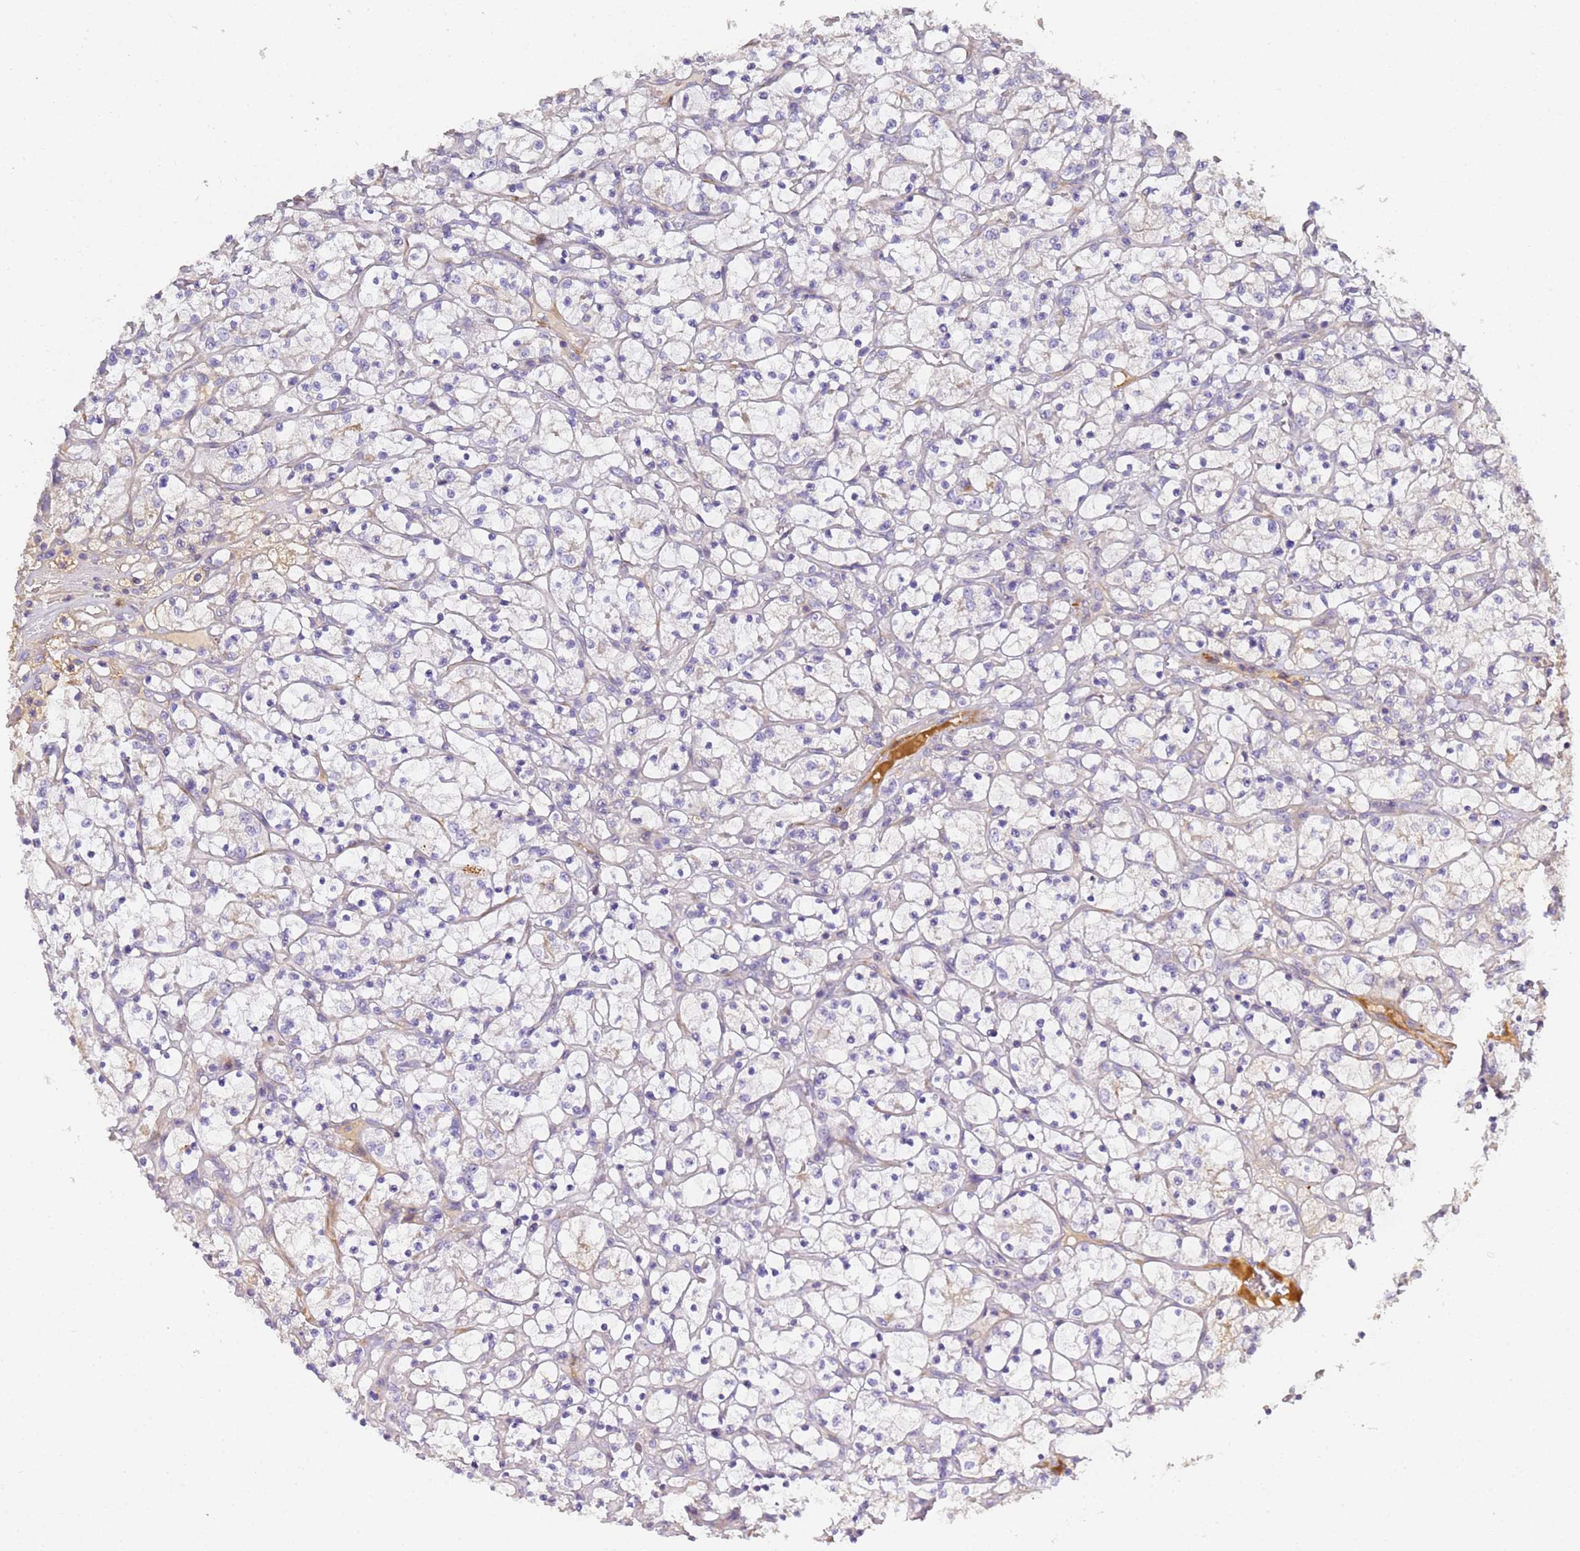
{"staining": {"intensity": "negative", "quantity": "none", "location": "none"}, "tissue": "renal cancer", "cell_type": "Tumor cells", "image_type": "cancer", "snomed": [{"axis": "morphology", "description": "Adenocarcinoma, NOS"}, {"axis": "topography", "description": "Kidney"}], "caption": "IHC photomicrograph of human renal cancer stained for a protein (brown), which exhibits no positivity in tumor cells.", "gene": "CFH", "patient": {"sex": "female", "age": 69}}